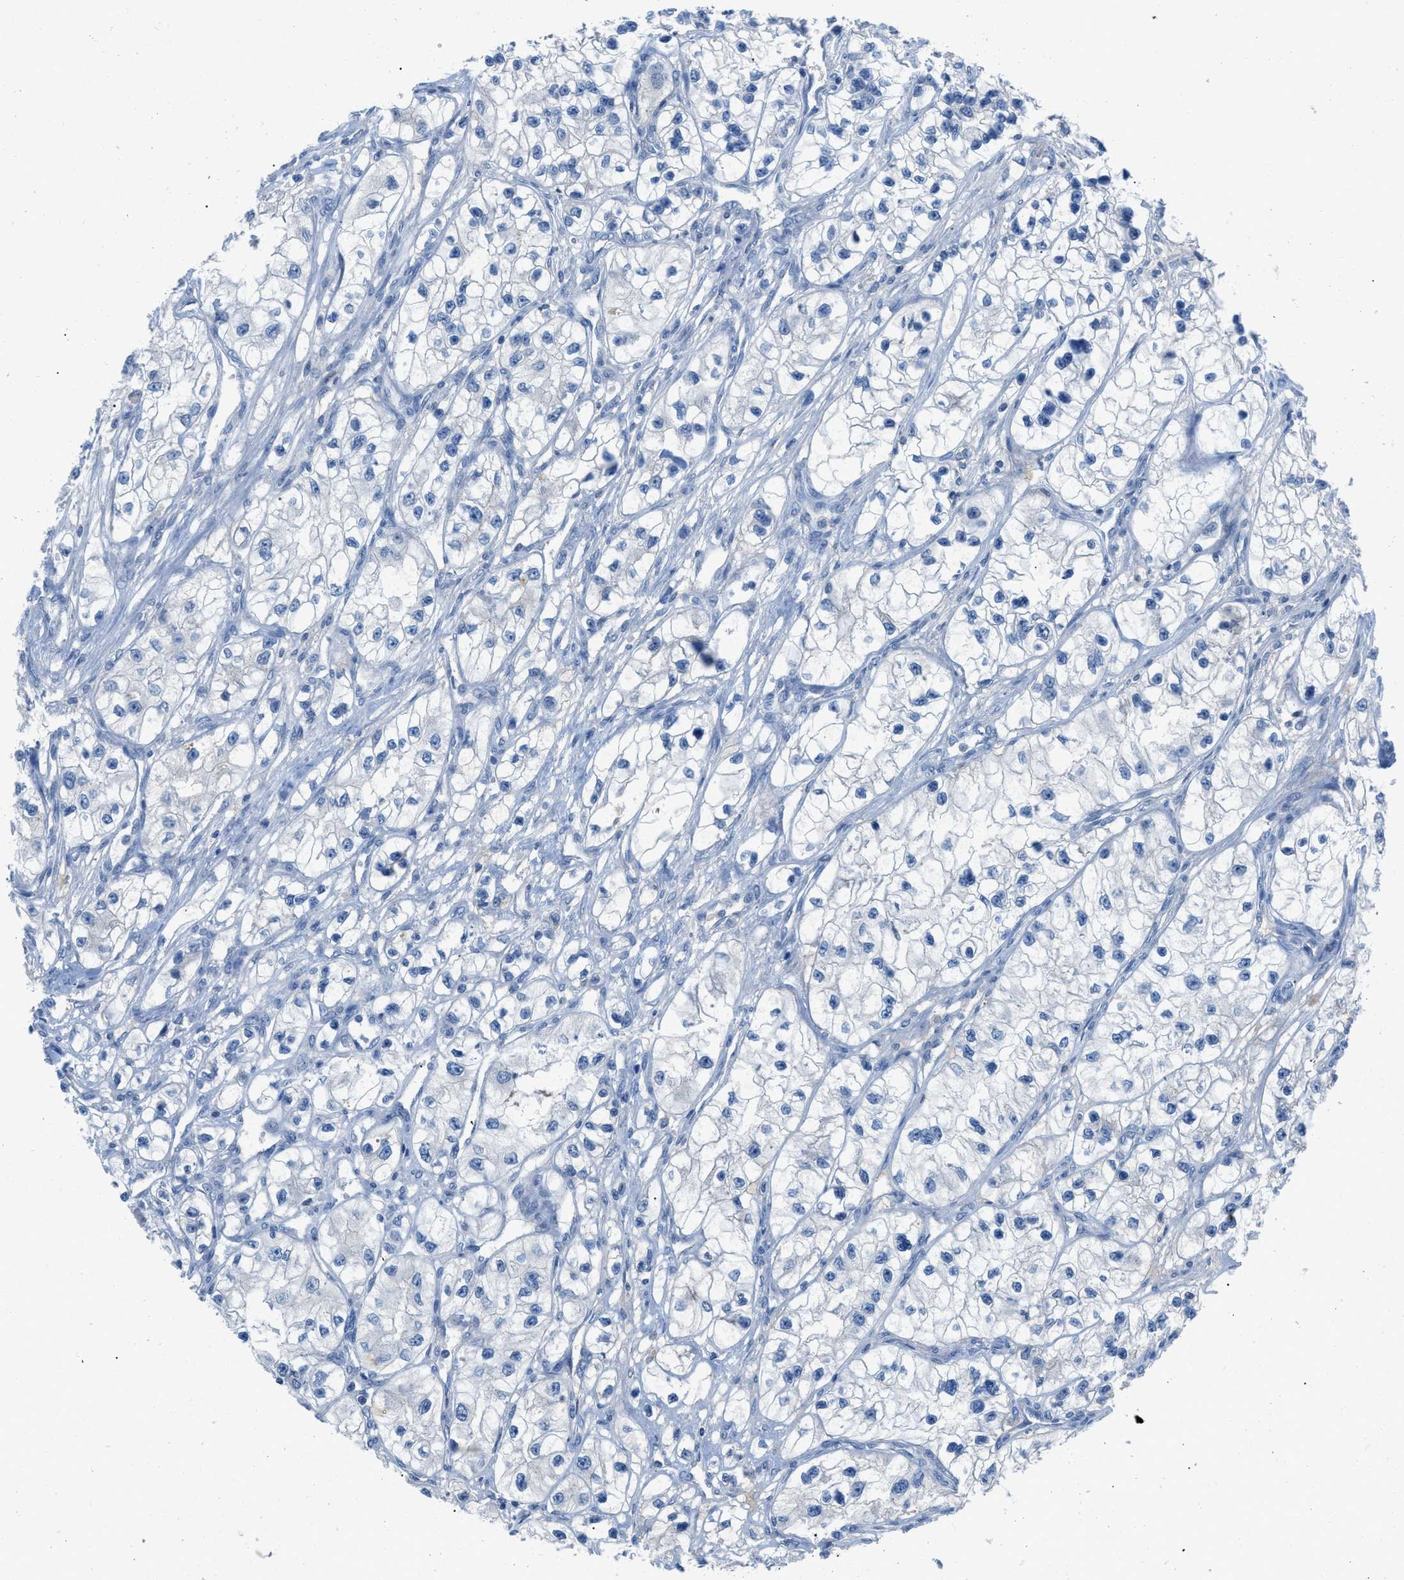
{"staining": {"intensity": "negative", "quantity": "none", "location": "none"}, "tissue": "renal cancer", "cell_type": "Tumor cells", "image_type": "cancer", "snomed": [{"axis": "morphology", "description": "Adenocarcinoma, NOS"}, {"axis": "topography", "description": "Kidney"}], "caption": "Tumor cells show no significant protein staining in renal cancer.", "gene": "HPX", "patient": {"sex": "female", "age": 57}}